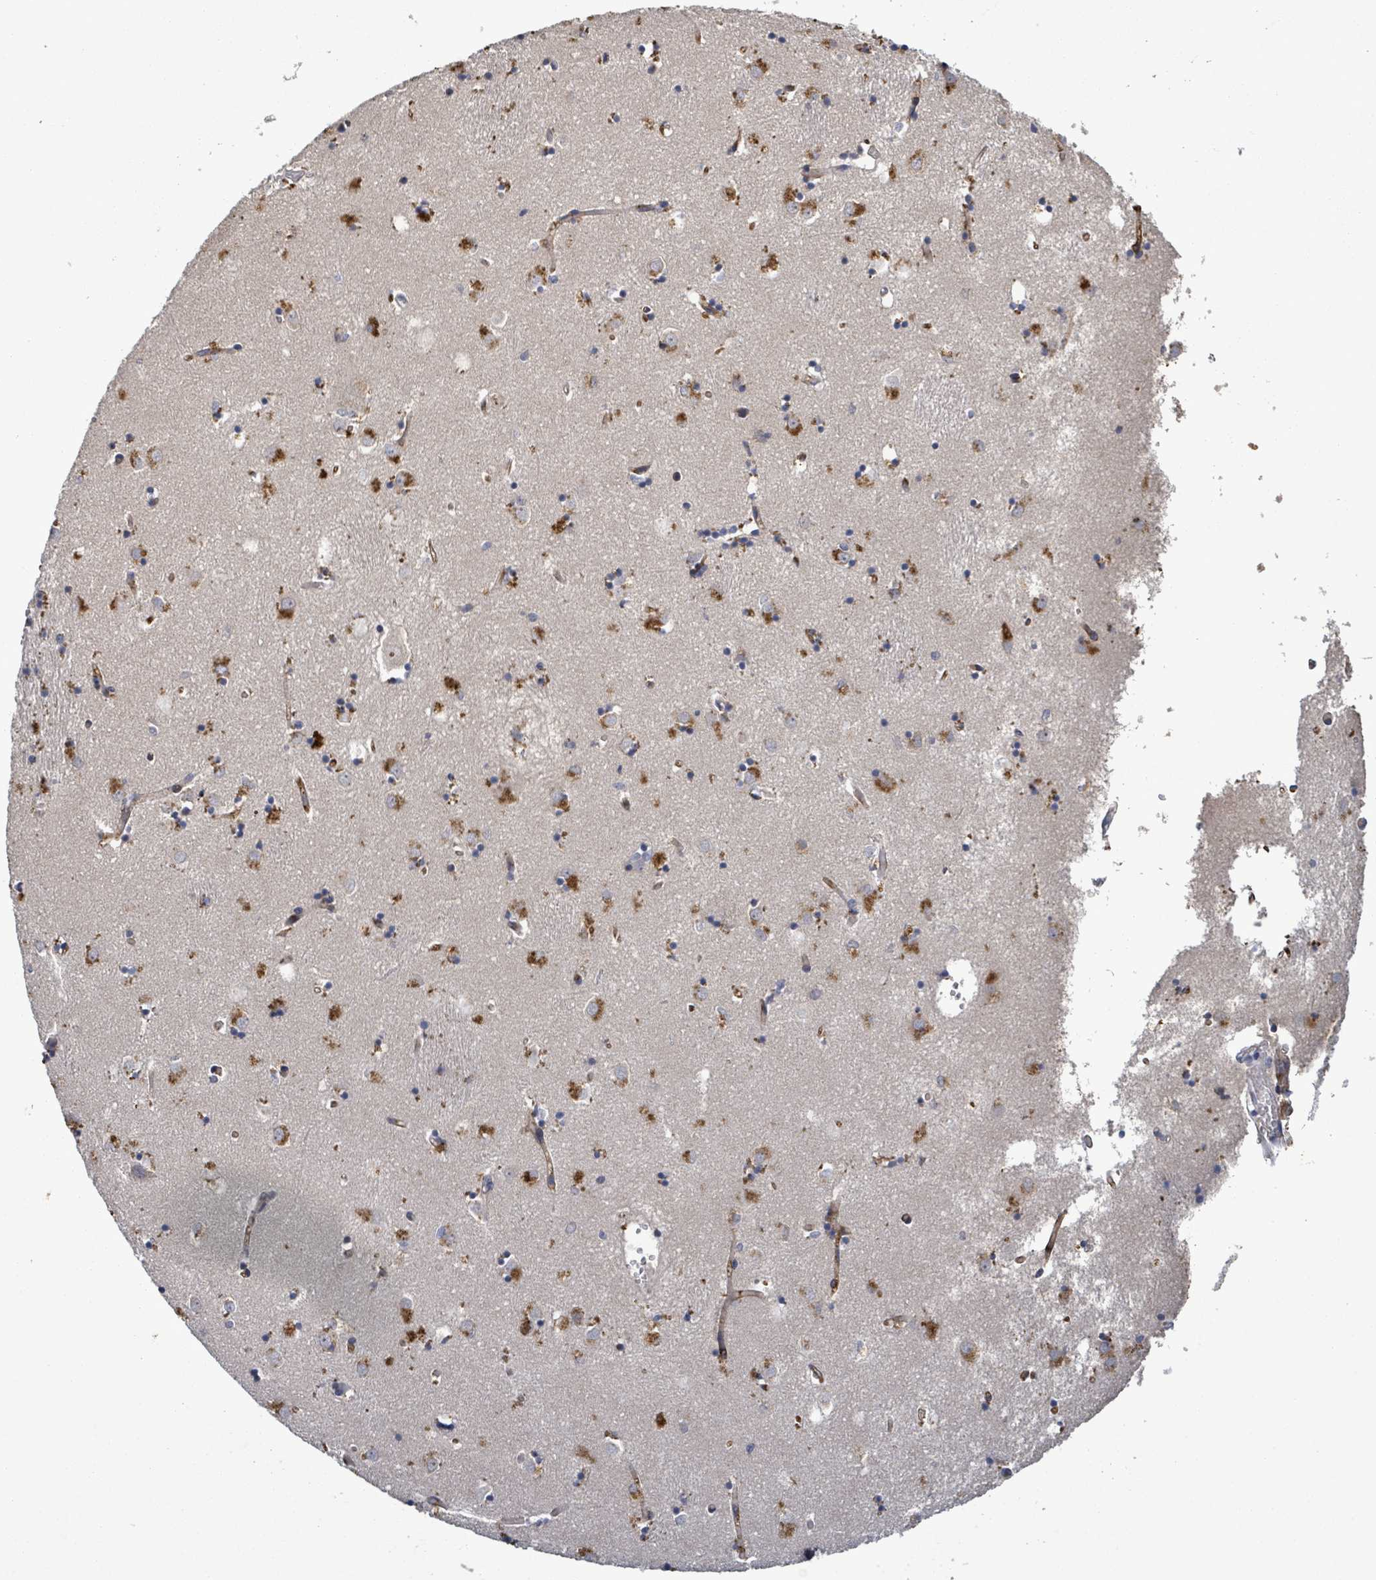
{"staining": {"intensity": "negative", "quantity": "none", "location": "none"}, "tissue": "caudate", "cell_type": "Glial cells", "image_type": "normal", "snomed": [{"axis": "morphology", "description": "Normal tissue, NOS"}, {"axis": "topography", "description": "Lateral ventricle wall"}], "caption": "This image is of normal caudate stained with immunohistochemistry to label a protein in brown with the nuclei are counter-stained blue. There is no expression in glial cells. Nuclei are stained in blue.", "gene": "SERPINE3", "patient": {"sex": "male", "age": 70}}